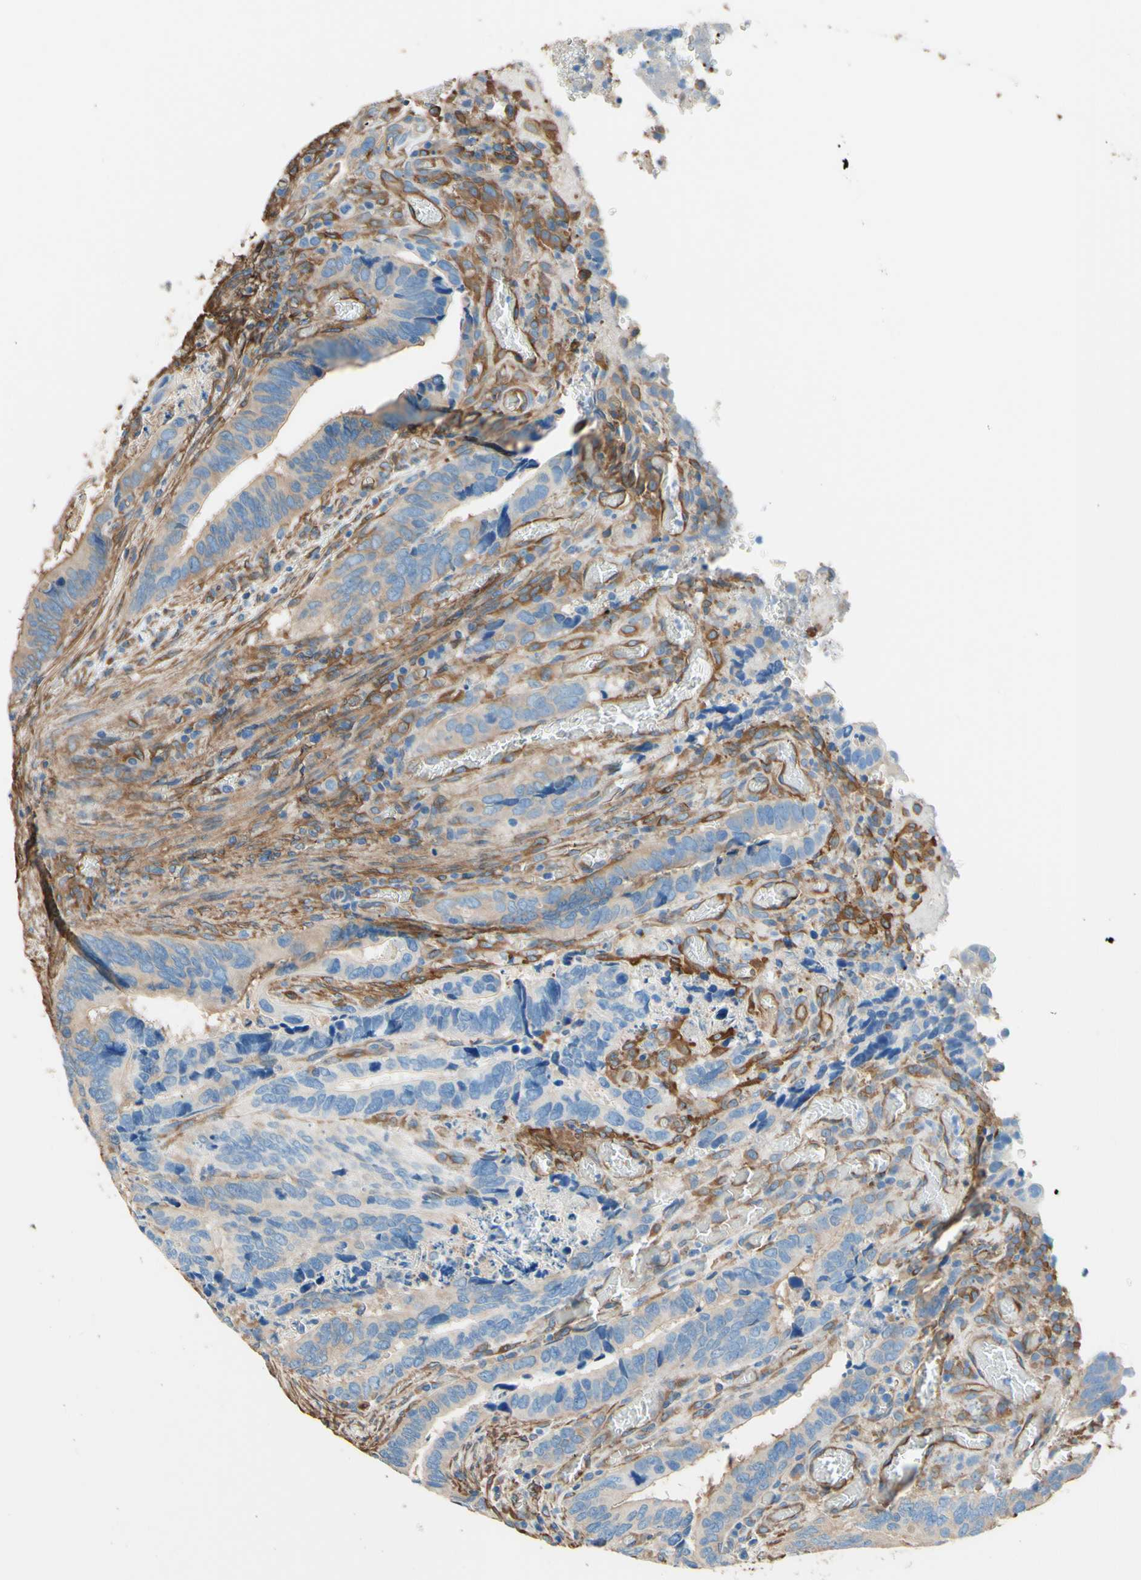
{"staining": {"intensity": "weak", "quantity": "25%-75%", "location": "cytoplasmic/membranous"}, "tissue": "colorectal cancer", "cell_type": "Tumor cells", "image_type": "cancer", "snomed": [{"axis": "morphology", "description": "Adenocarcinoma, NOS"}, {"axis": "topography", "description": "Colon"}], "caption": "Weak cytoplasmic/membranous positivity for a protein is identified in about 25%-75% of tumor cells of colorectal adenocarcinoma using IHC.", "gene": "DPYSL3", "patient": {"sex": "male", "age": 72}}